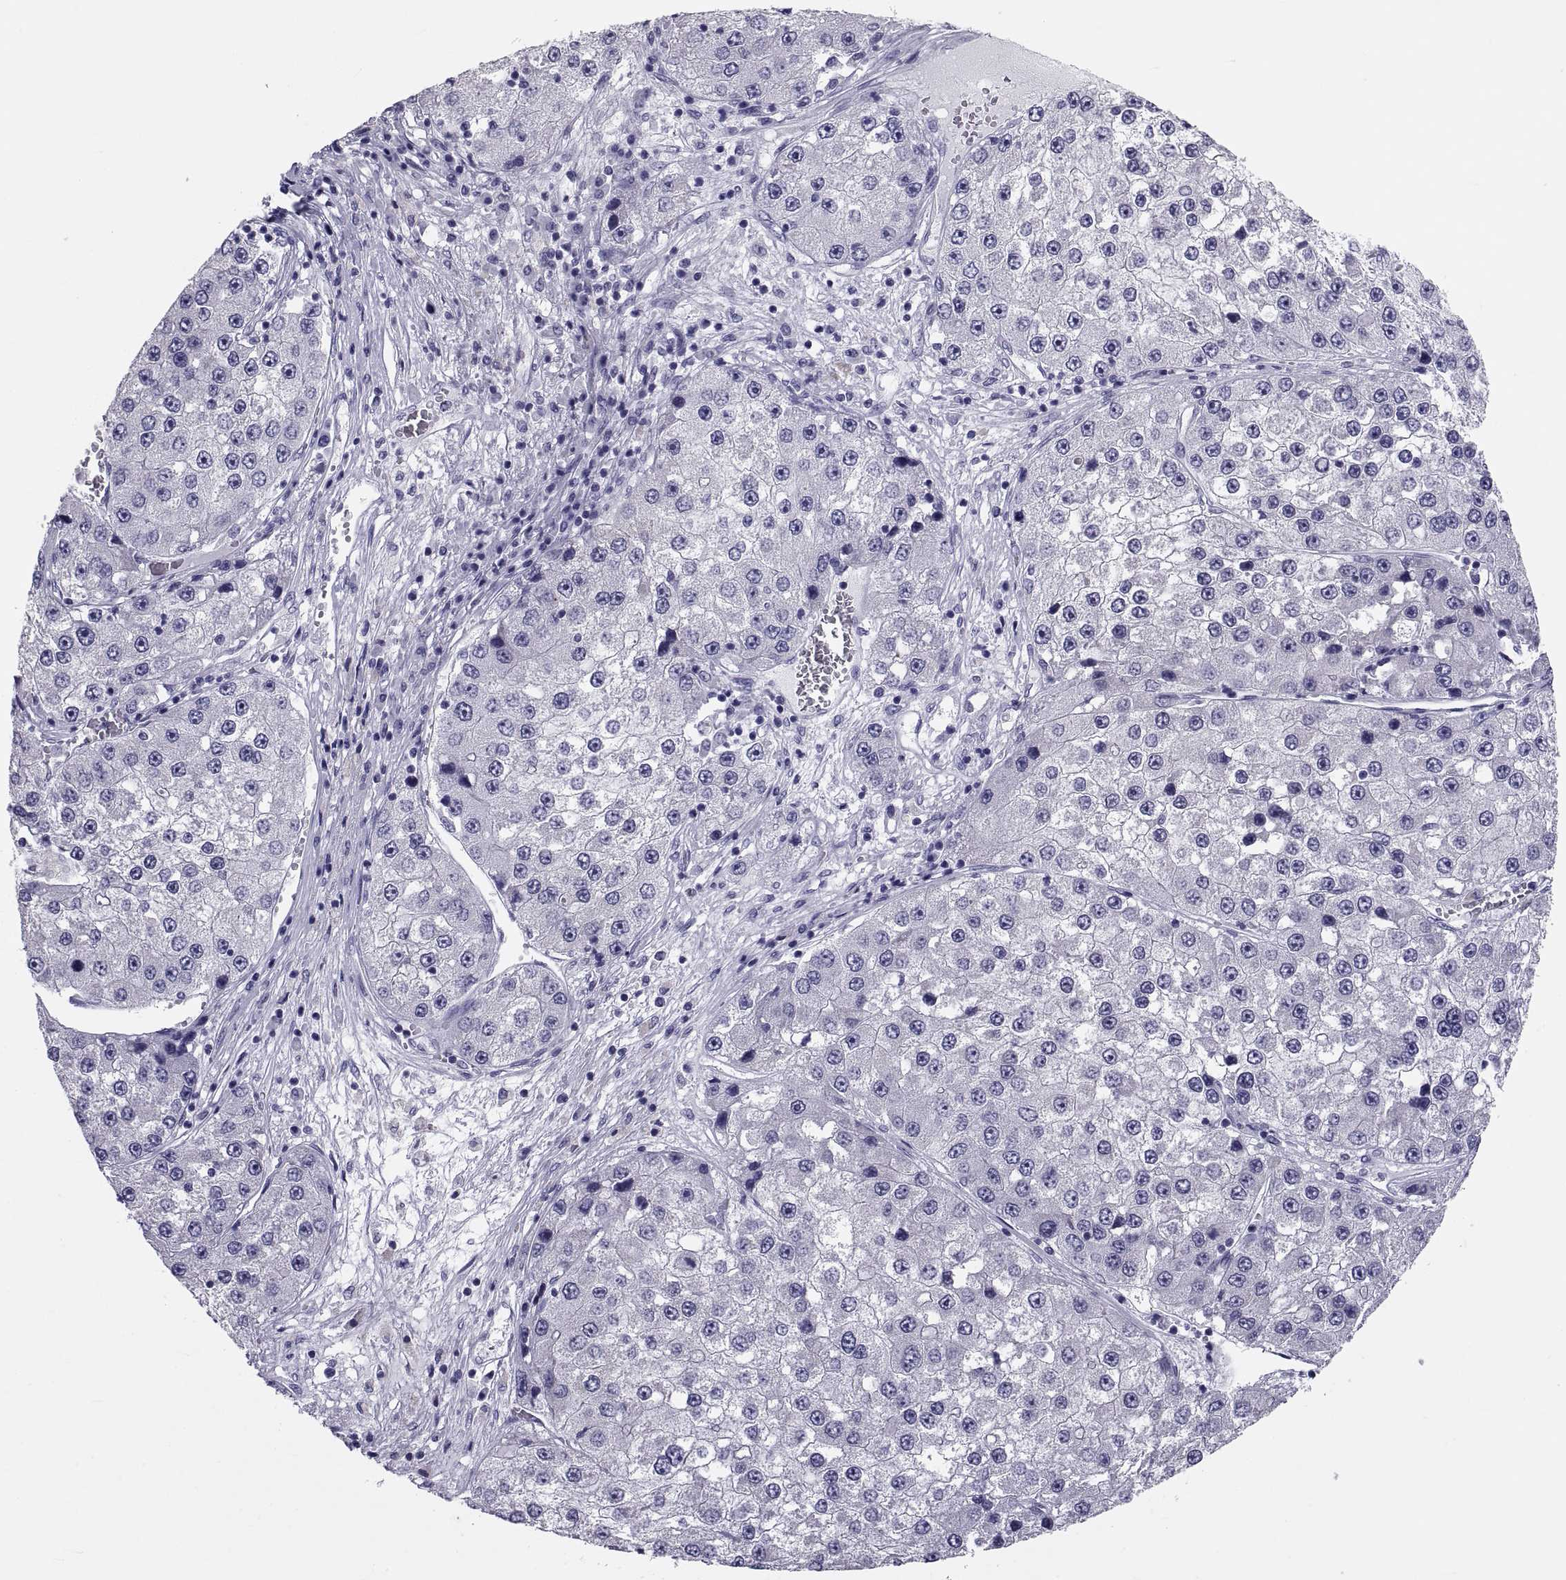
{"staining": {"intensity": "negative", "quantity": "none", "location": "none"}, "tissue": "liver cancer", "cell_type": "Tumor cells", "image_type": "cancer", "snomed": [{"axis": "morphology", "description": "Carcinoma, Hepatocellular, NOS"}, {"axis": "topography", "description": "Liver"}], "caption": "High power microscopy photomicrograph of an immunohistochemistry image of liver hepatocellular carcinoma, revealing no significant expression in tumor cells.", "gene": "DEFB129", "patient": {"sex": "female", "age": 73}}